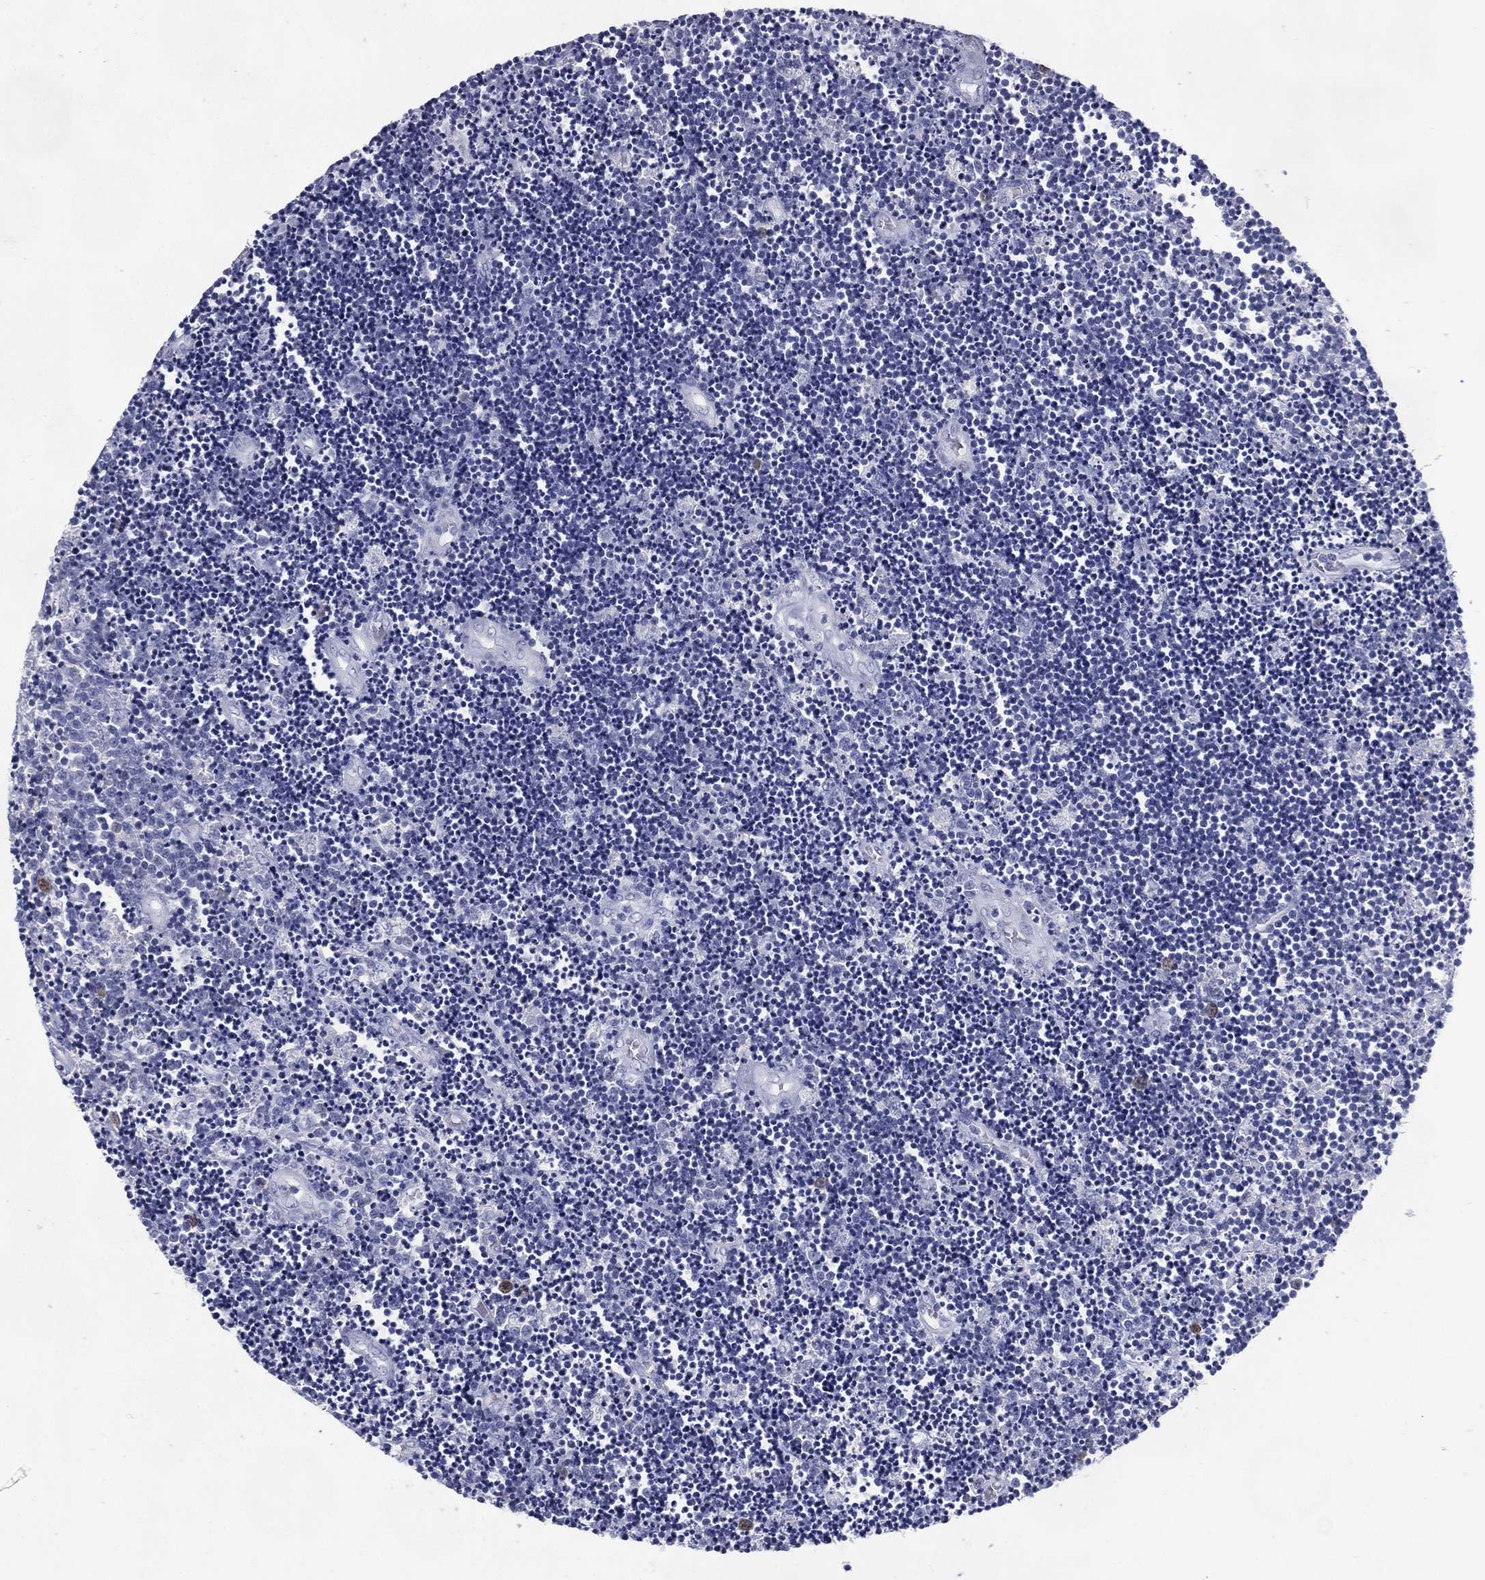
{"staining": {"intensity": "negative", "quantity": "none", "location": "none"}, "tissue": "lymphoma", "cell_type": "Tumor cells", "image_type": "cancer", "snomed": [{"axis": "morphology", "description": "Malignant lymphoma, non-Hodgkin's type, Low grade"}, {"axis": "topography", "description": "Brain"}], "caption": "Protein analysis of low-grade malignant lymphoma, non-Hodgkin's type shows no significant expression in tumor cells.", "gene": "KIF2C", "patient": {"sex": "female", "age": 66}}